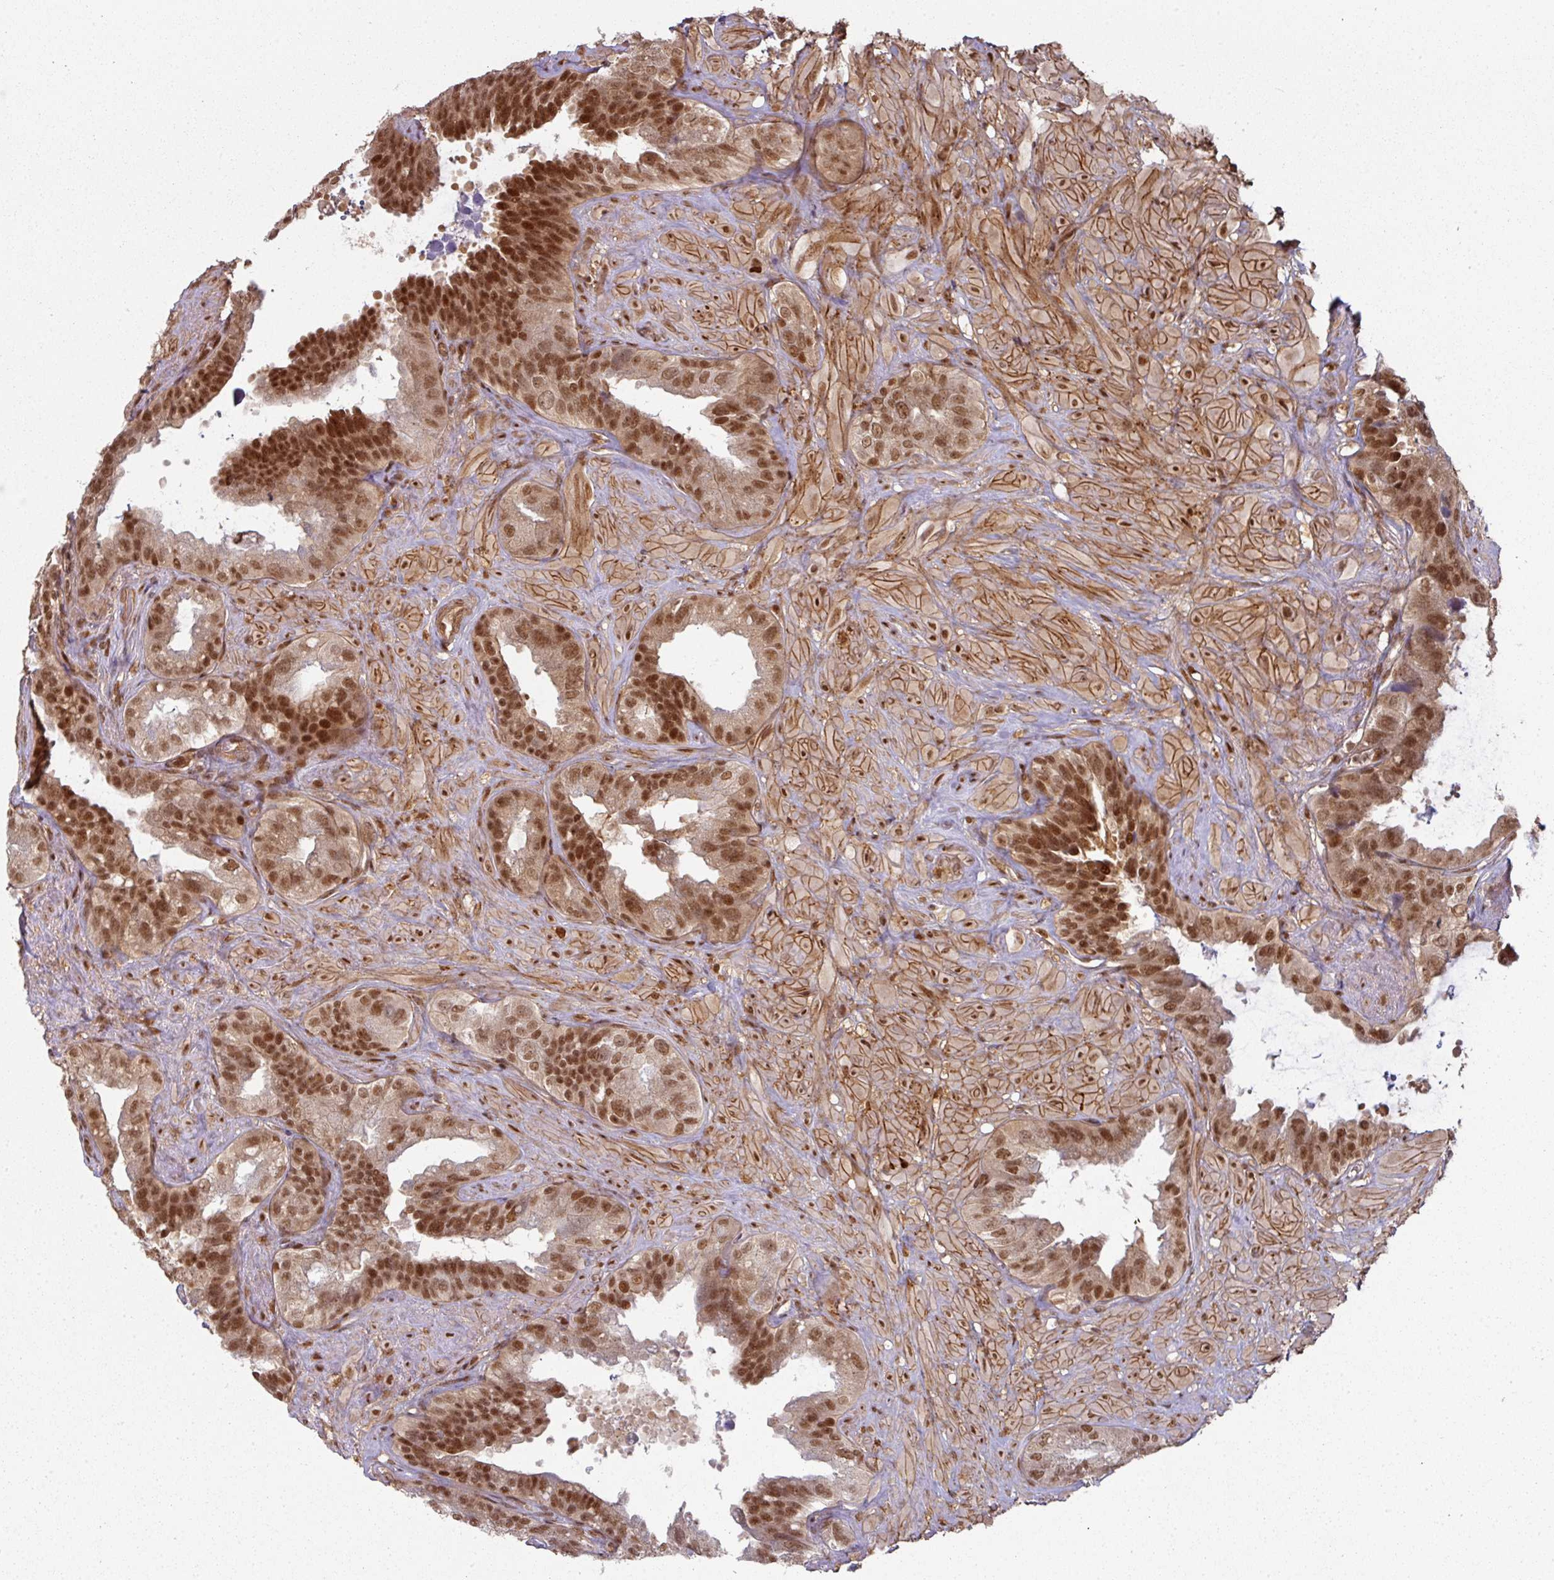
{"staining": {"intensity": "moderate", "quantity": ">75%", "location": "nuclear"}, "tissue": "seminal vesicle", "cell_type": "Glandular cells", "image_type": "normal", "snomed": [{"axis": "morphology", "description": "Normal tissue, NOS"}, {"axis": "topography", "description": "Seminal veicle"}, {"axis": "topography", "description": "Peripheral nerve tissue"}], "caption": "Immunohistochemistry (IHC) micrograph of unremarkable human seminal vesicle stained for a protein (brown), which shows medium levels of moderate nuclear staining in about >75% of glandular cells.", "gene": "SIK3", "patient": {"sex": "male", "age": 76}}